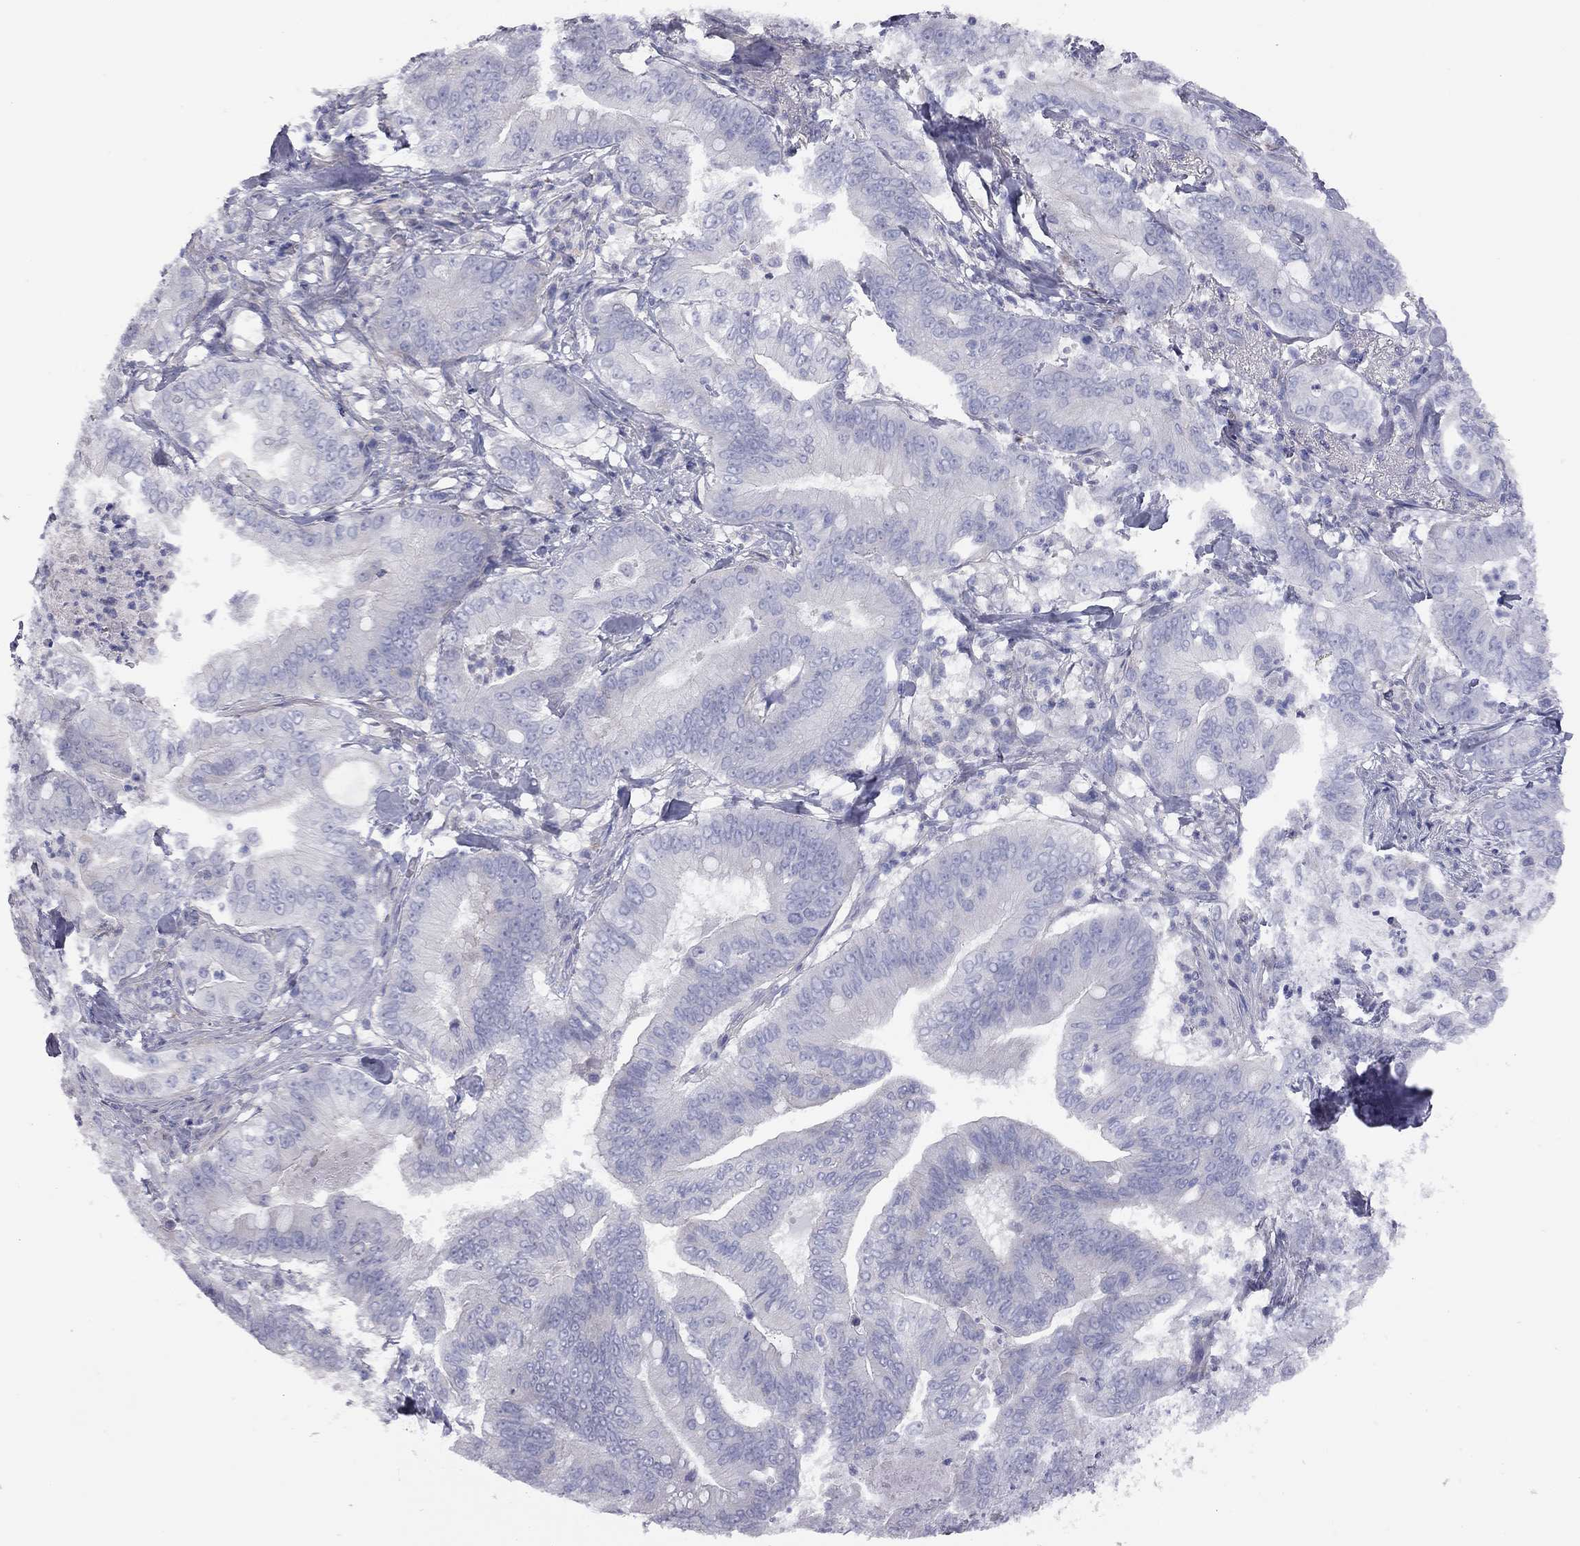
{"staining": {"intensity": "negative", "quantity": "none", "location": "none"}, "tissue": "pancreatic cancer", "cell_type": "Tumor cells", "image_type": "cancer", "snomed": [{"axis": "morphology", "description": "Adenocarcinoma, NOS"}, {"axis": "topography", "description": "Pancreas"}], "caption": "Immunohistochemical staining of adenocarcinoma (pancreatic) reveals no significant staining in tumor cells.", "gene": "ADCYAP1", "patient": {"sex": "male", "age": 71}}